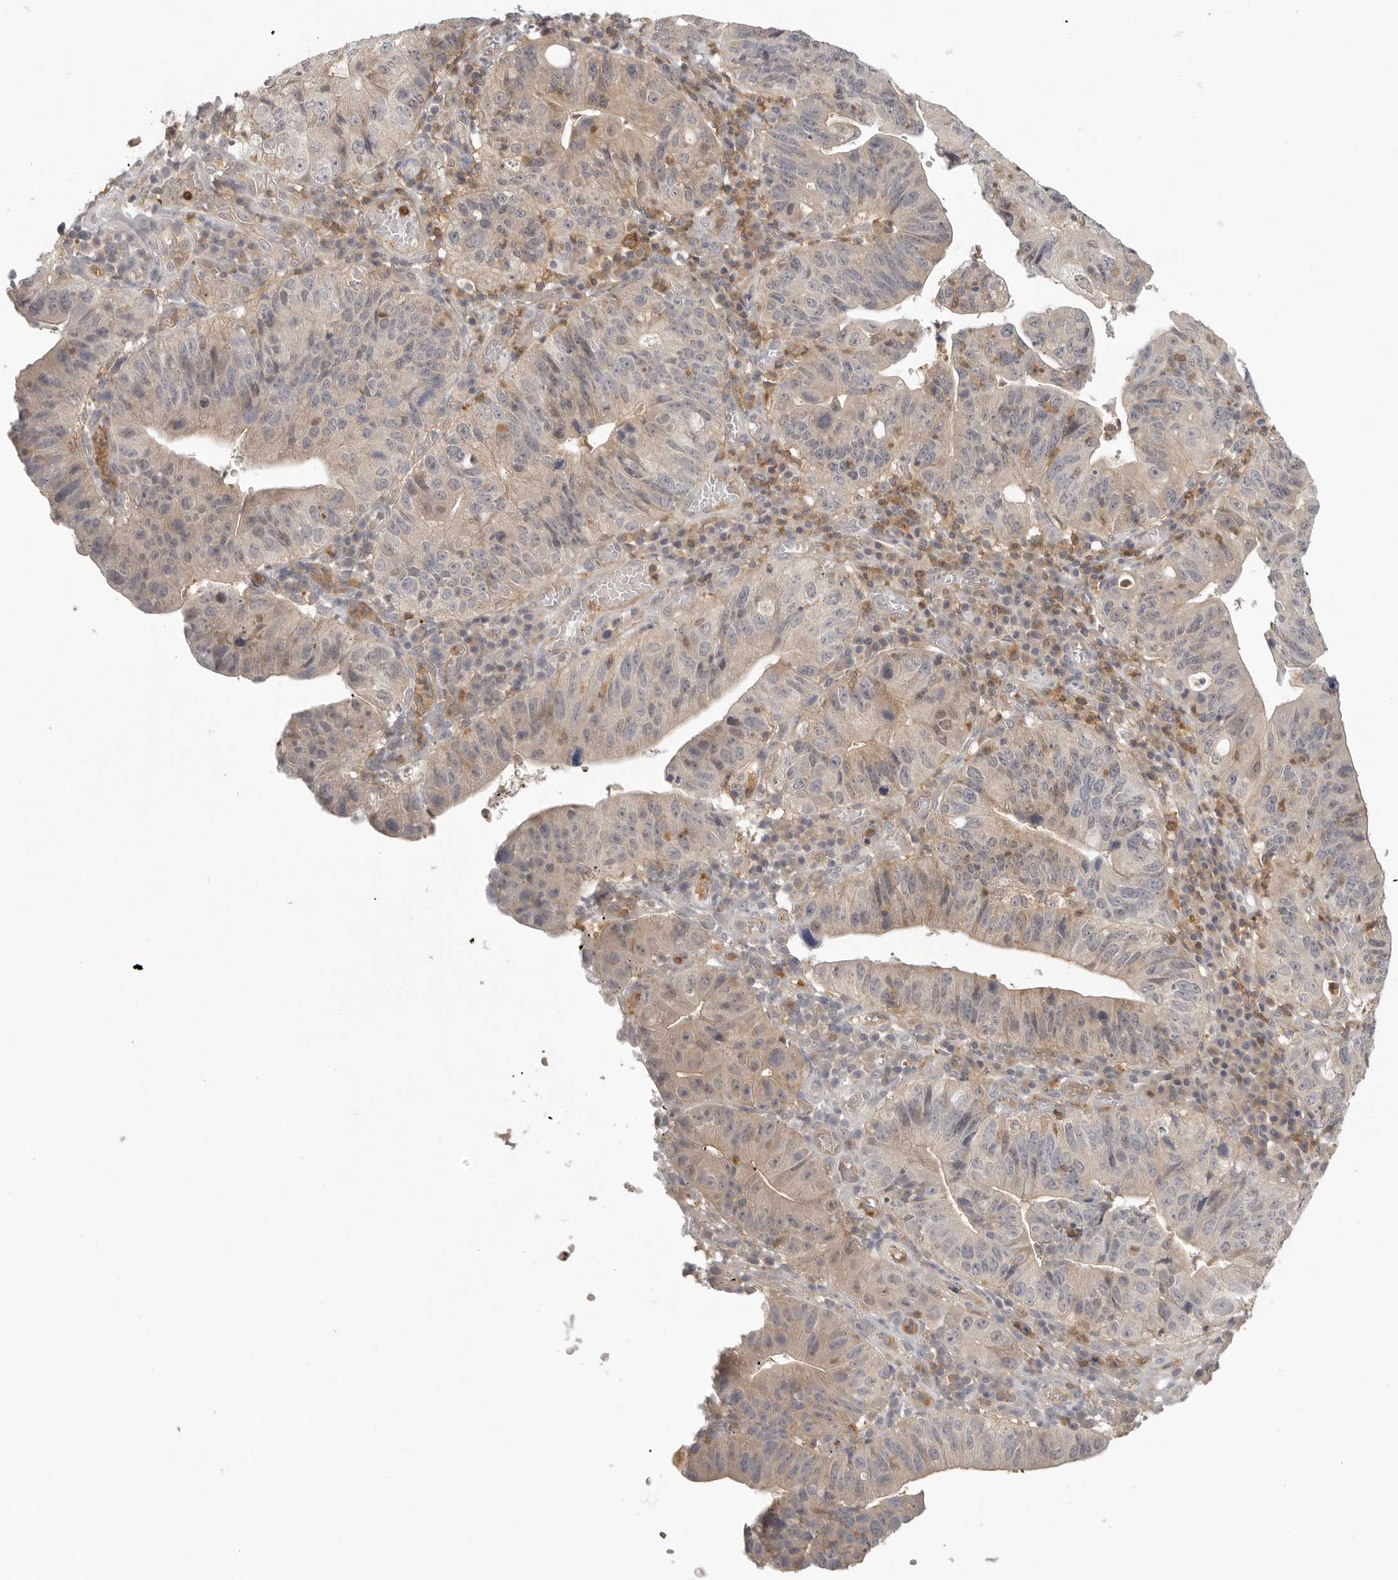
{"staining": {"intensity": "weak", "quantity": "<25%", "location": "cytoplasmic/membranous"}, "tissue": "stomach cancer", "cell_type": "Tumor cells", "image_type": "cancer", "snomed": [{"axis": "morphology", "description": "Adenocarcinoma, NOS"}, {"axis": "topography", "description": "Stomach"}], "caption": "A photomicrograph of stomach cancer (adenocarcinoma) stained for a protein exhibits no brown staining in tumor cells. (Stains: DAB (3,3'-diaminobenzidine) immunohistochemistry (IHC) with hematoxylin counter stain, Microscopy: brightfield microscopy at high magnification).", "gene": "DBNL", "patient": {"sex": "male", "age": 59}}